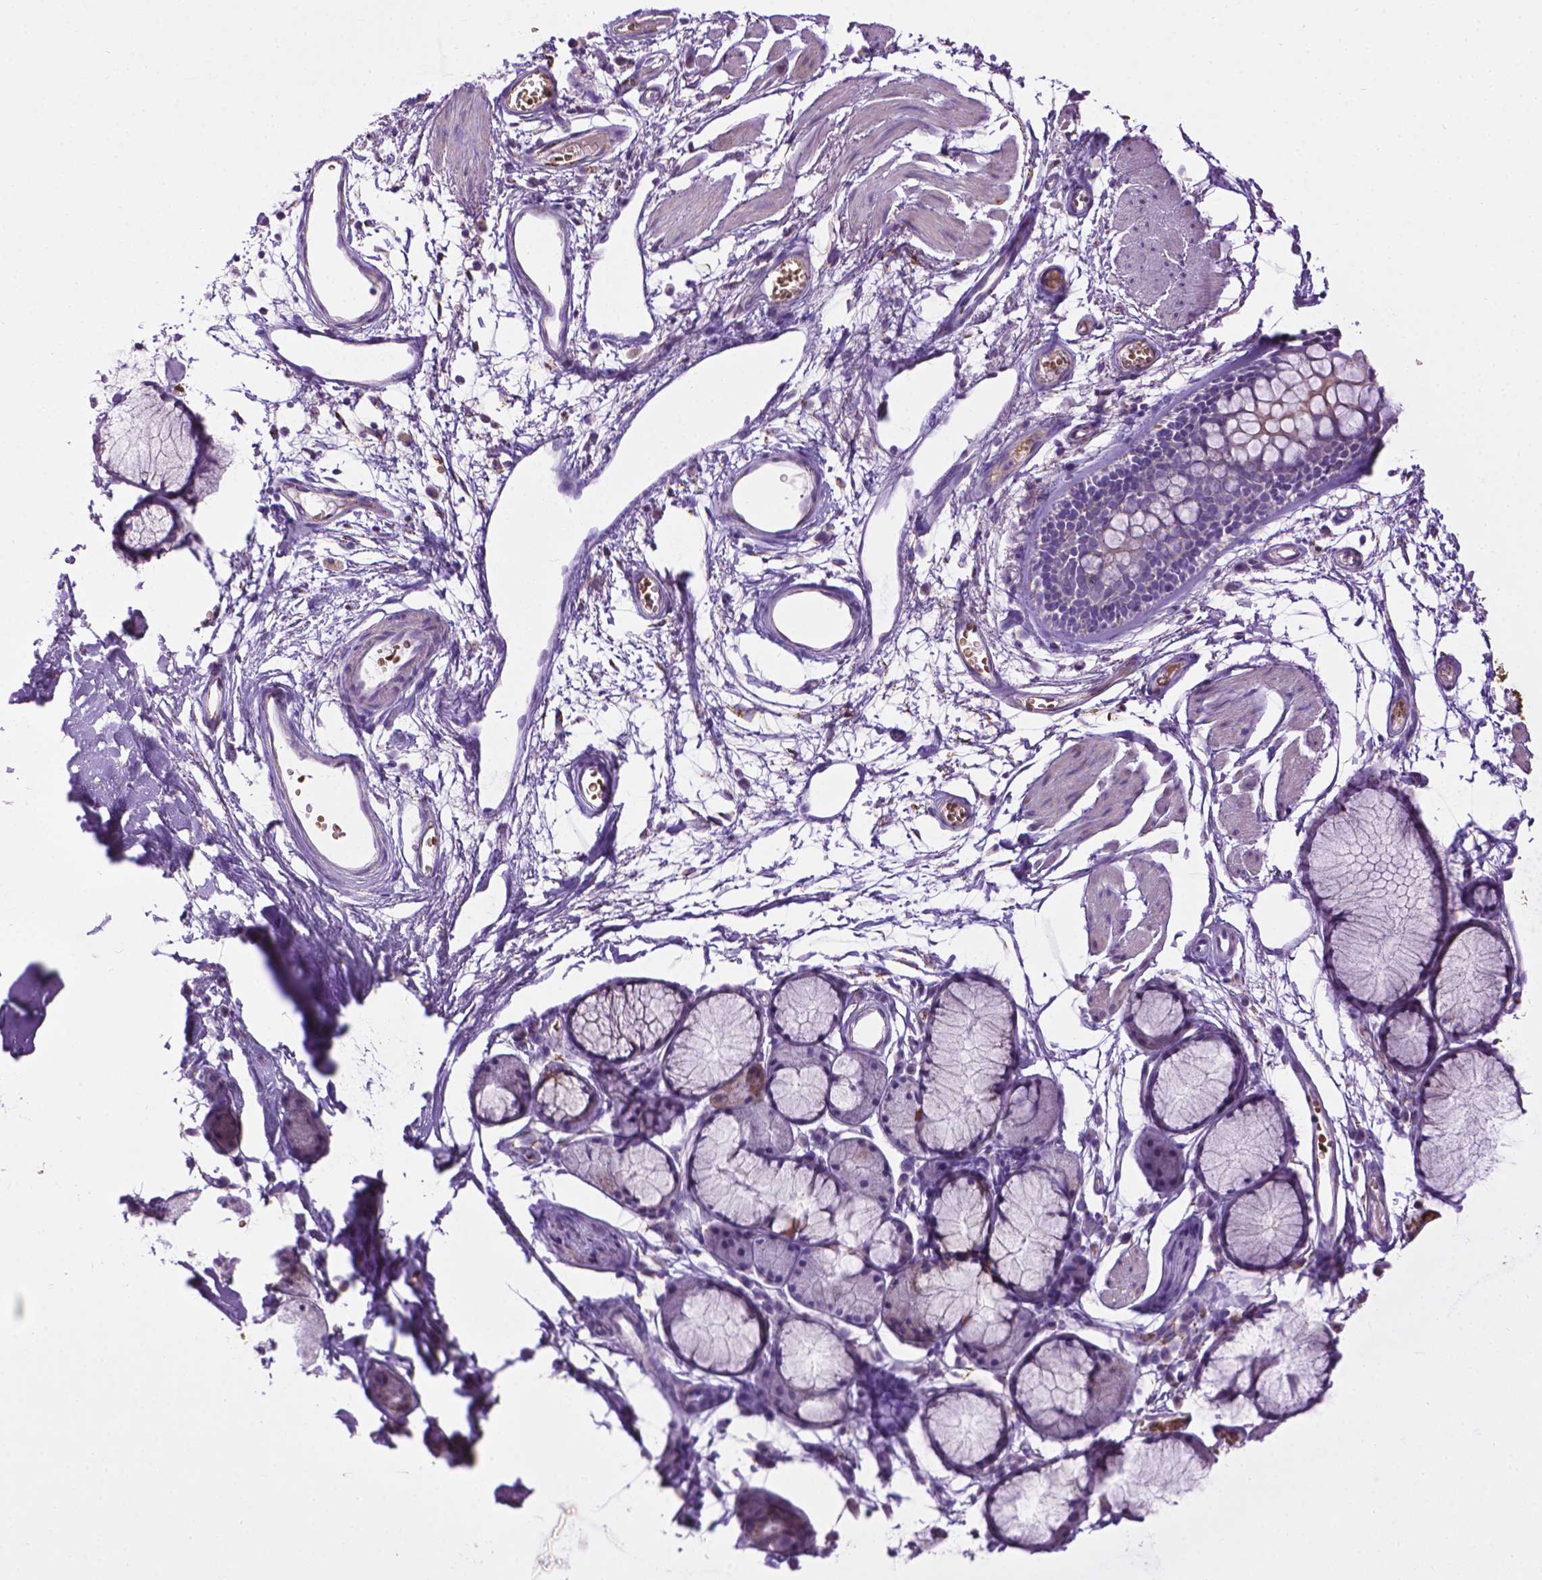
{"staining": {"intensity": "negative", "quantity": "none", "location": "none"}, "tissue": "soft tissue", "cell_type": "Chondrocytes", "image_type": "normal", "snomed": [{"axis": "morphology", "description": "Normal tissue, NOS"}, {"axis": "topography", "description": "Cartilage tissue"}, {"axis": "topography", "description": "Bronchus"}], "caption": "Protein analysis of benign soft tissue shows no significant positivity in chondrocytes.", "gene": "TMEM132E", "patient": {"sex": "female", "age": 79}}